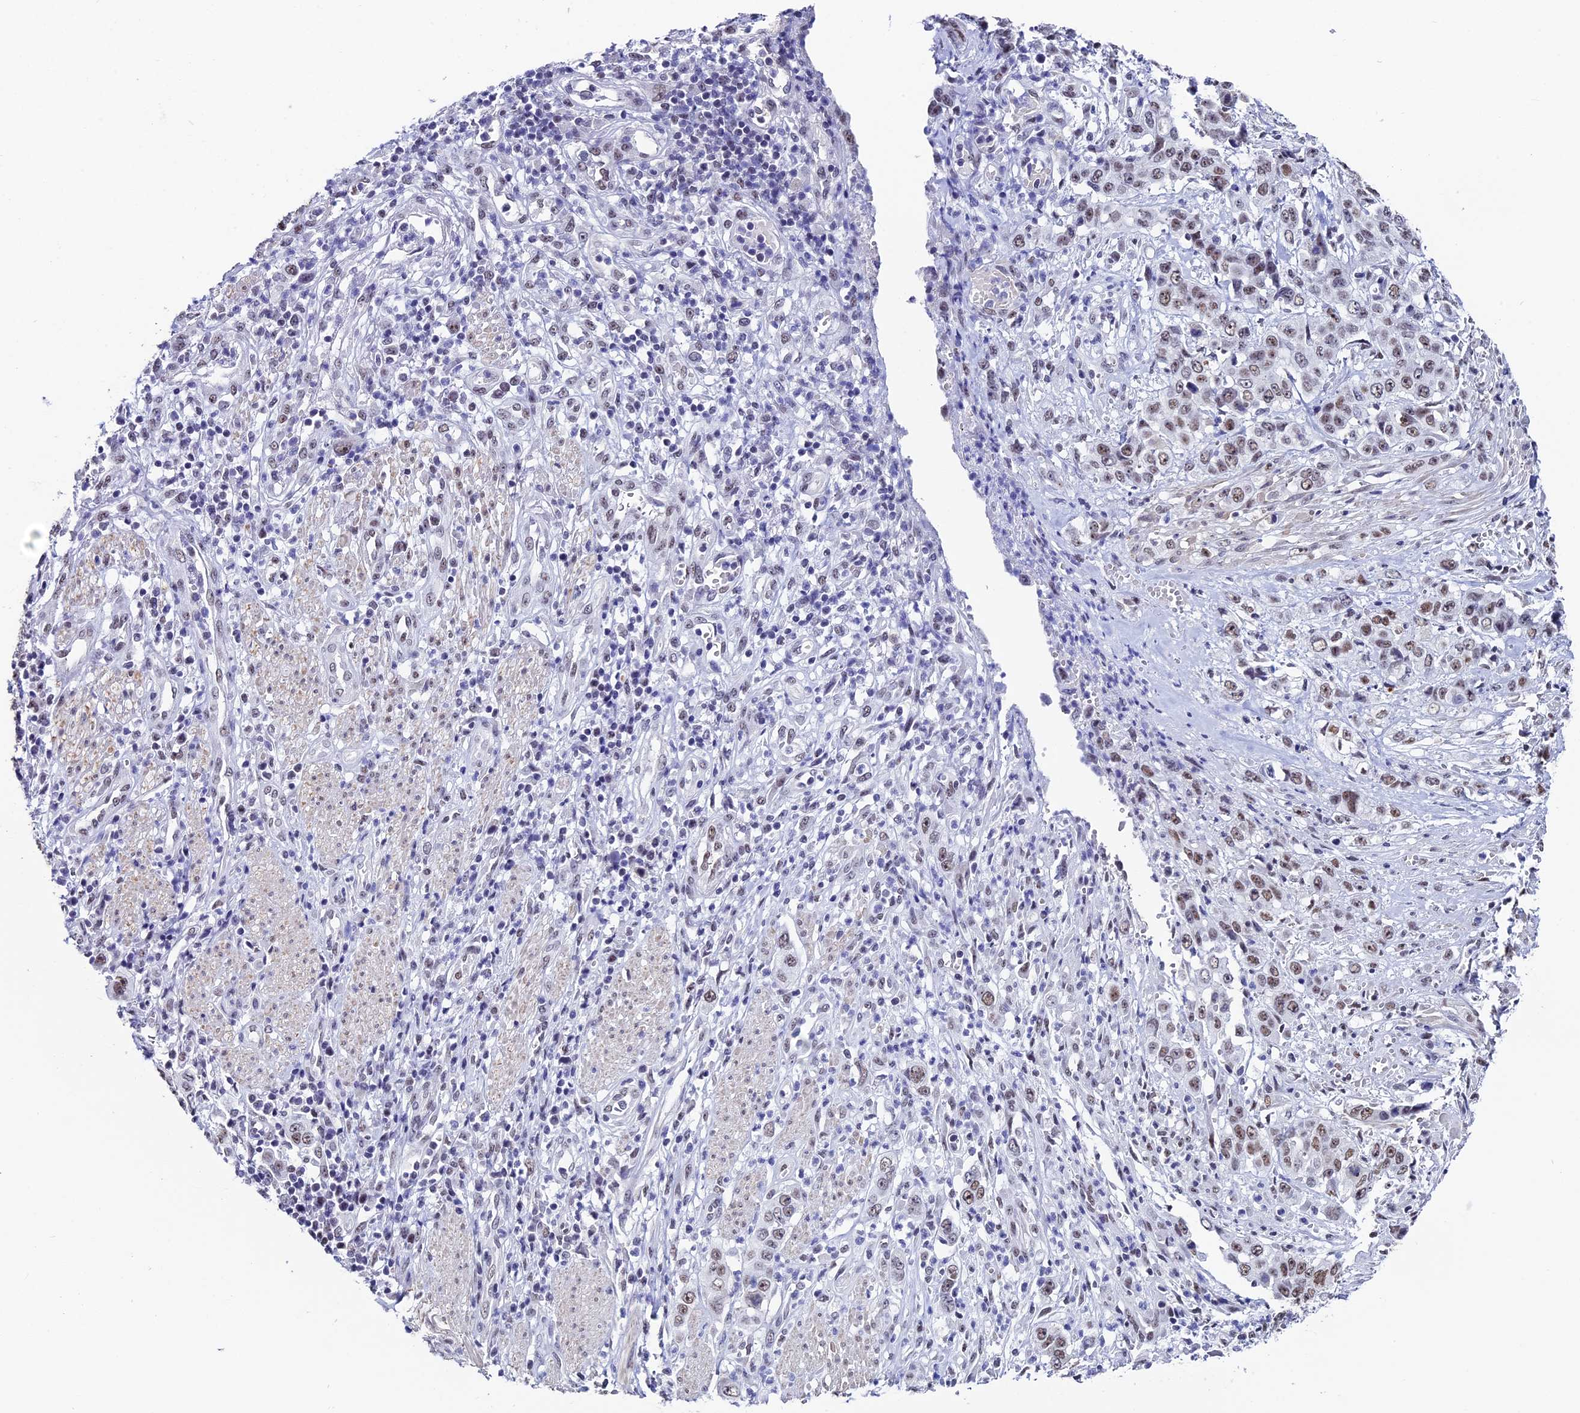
{"staining": {"intensity": "moderate", "quantity": ">75%", "location": "nuclear"}, "tissue": "stomach cancer", "cell_type": "Tumor cells", "image_type": "cancer", "snomed": [{"axis": "morphology", "description": "Adenocarcinoma, NOS"}, {"axis": "topography", "description": "Stomach, upper"}], "caption": "This is a micrograph of immunohistochemistry staining of stomach adenocarcinoma, which shows moderate staining in the nuclear of tumor cells.", "gene": "CD2BP2", "patient": {"sex": "male", "age": 62}}